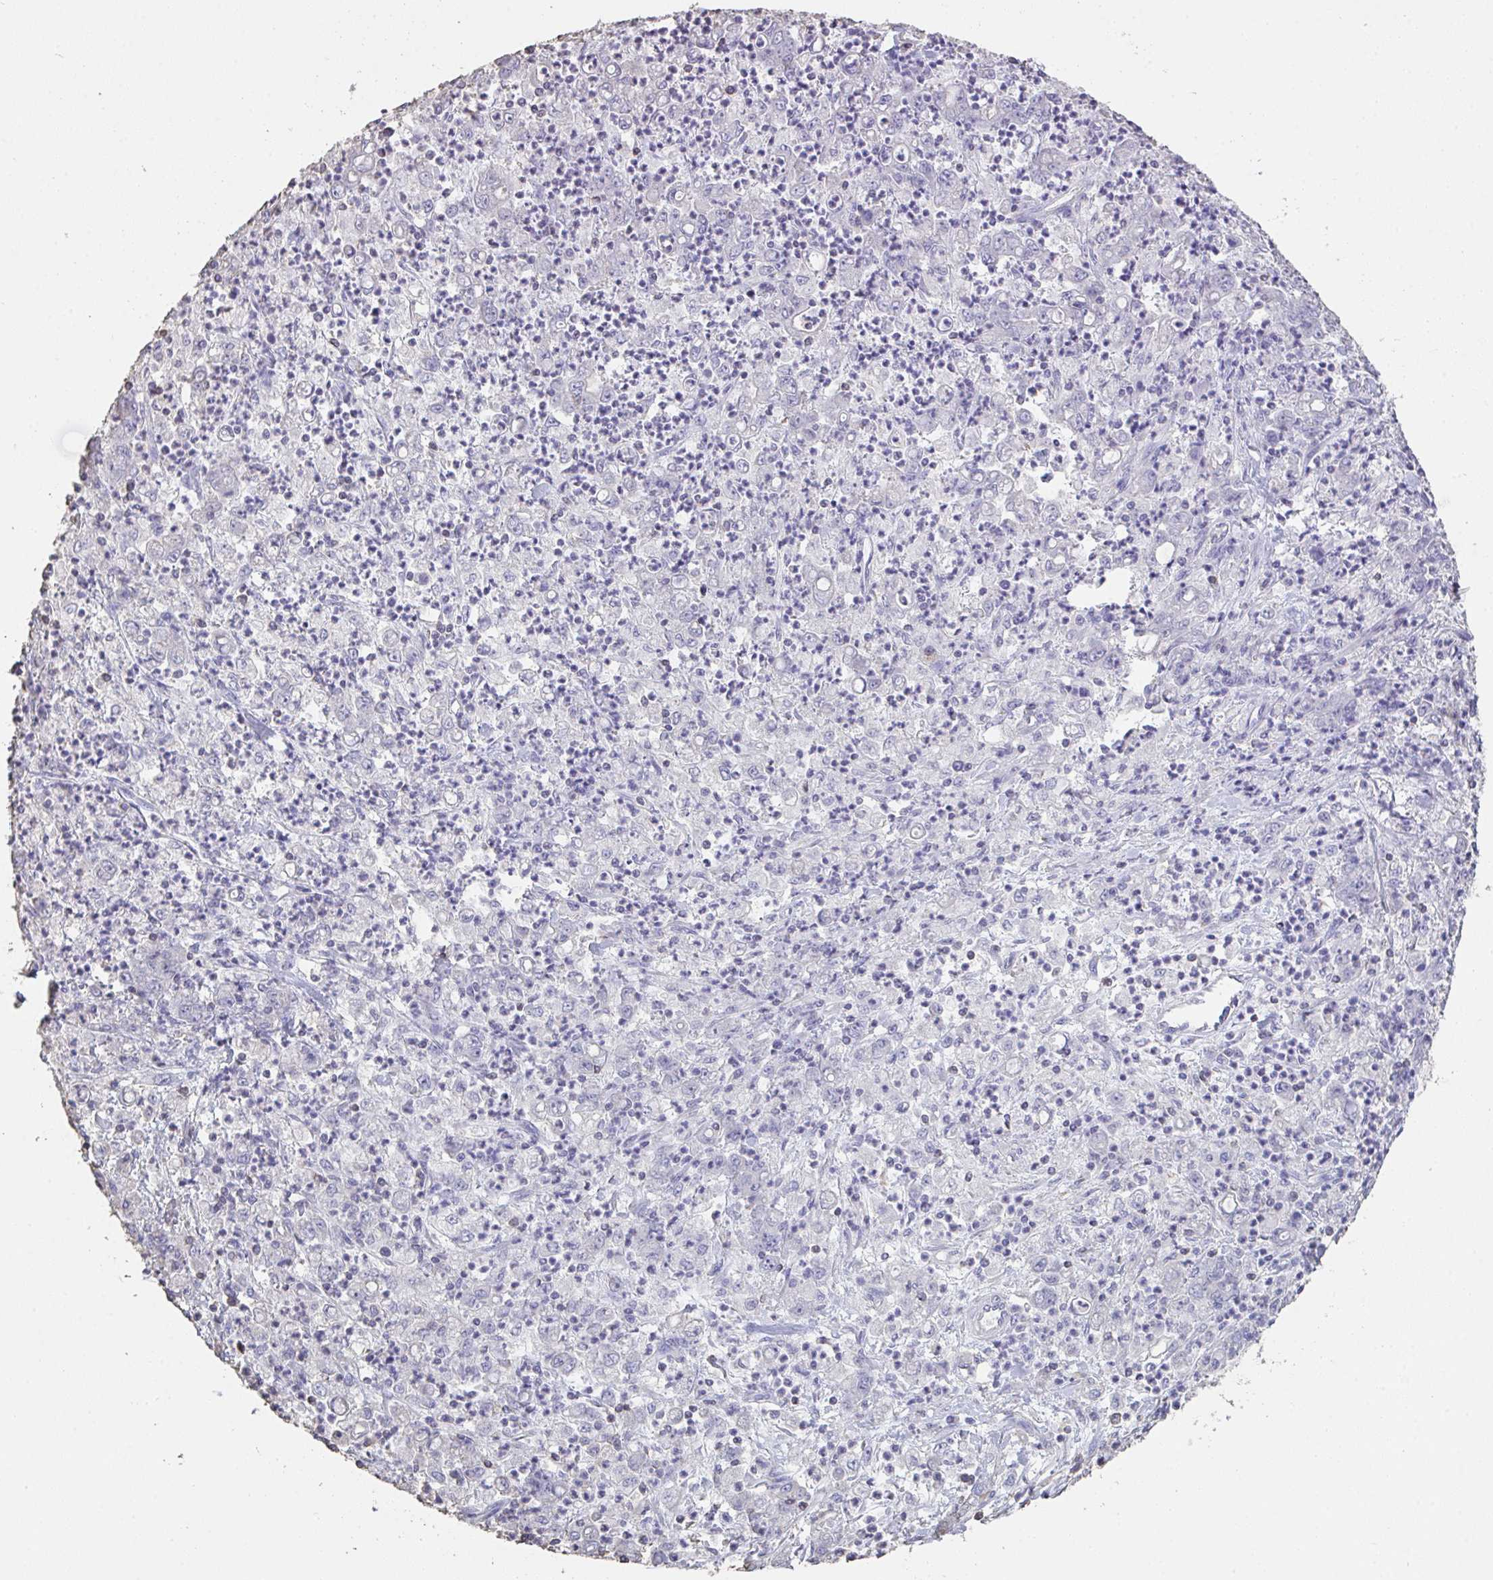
{"staining": {"intensity": "negative", "quantity": "none", "location": "none"}, "tissue": "stomach cancer", "cell_type": "Tumor cells", "image_type": "cancer", "snomed": [{"axis": "morphology", "description": "Adenocarcinoma, NOS"}, {"axis": "topography", "description": "Stomach, lower"}], "caption": "Photomicrograph shows no protein positivity in tumor cells of adenocarcinoma (stomach) tissue.", "gene": "IL23R", "patient": {"sex": "female", "age": 71}}